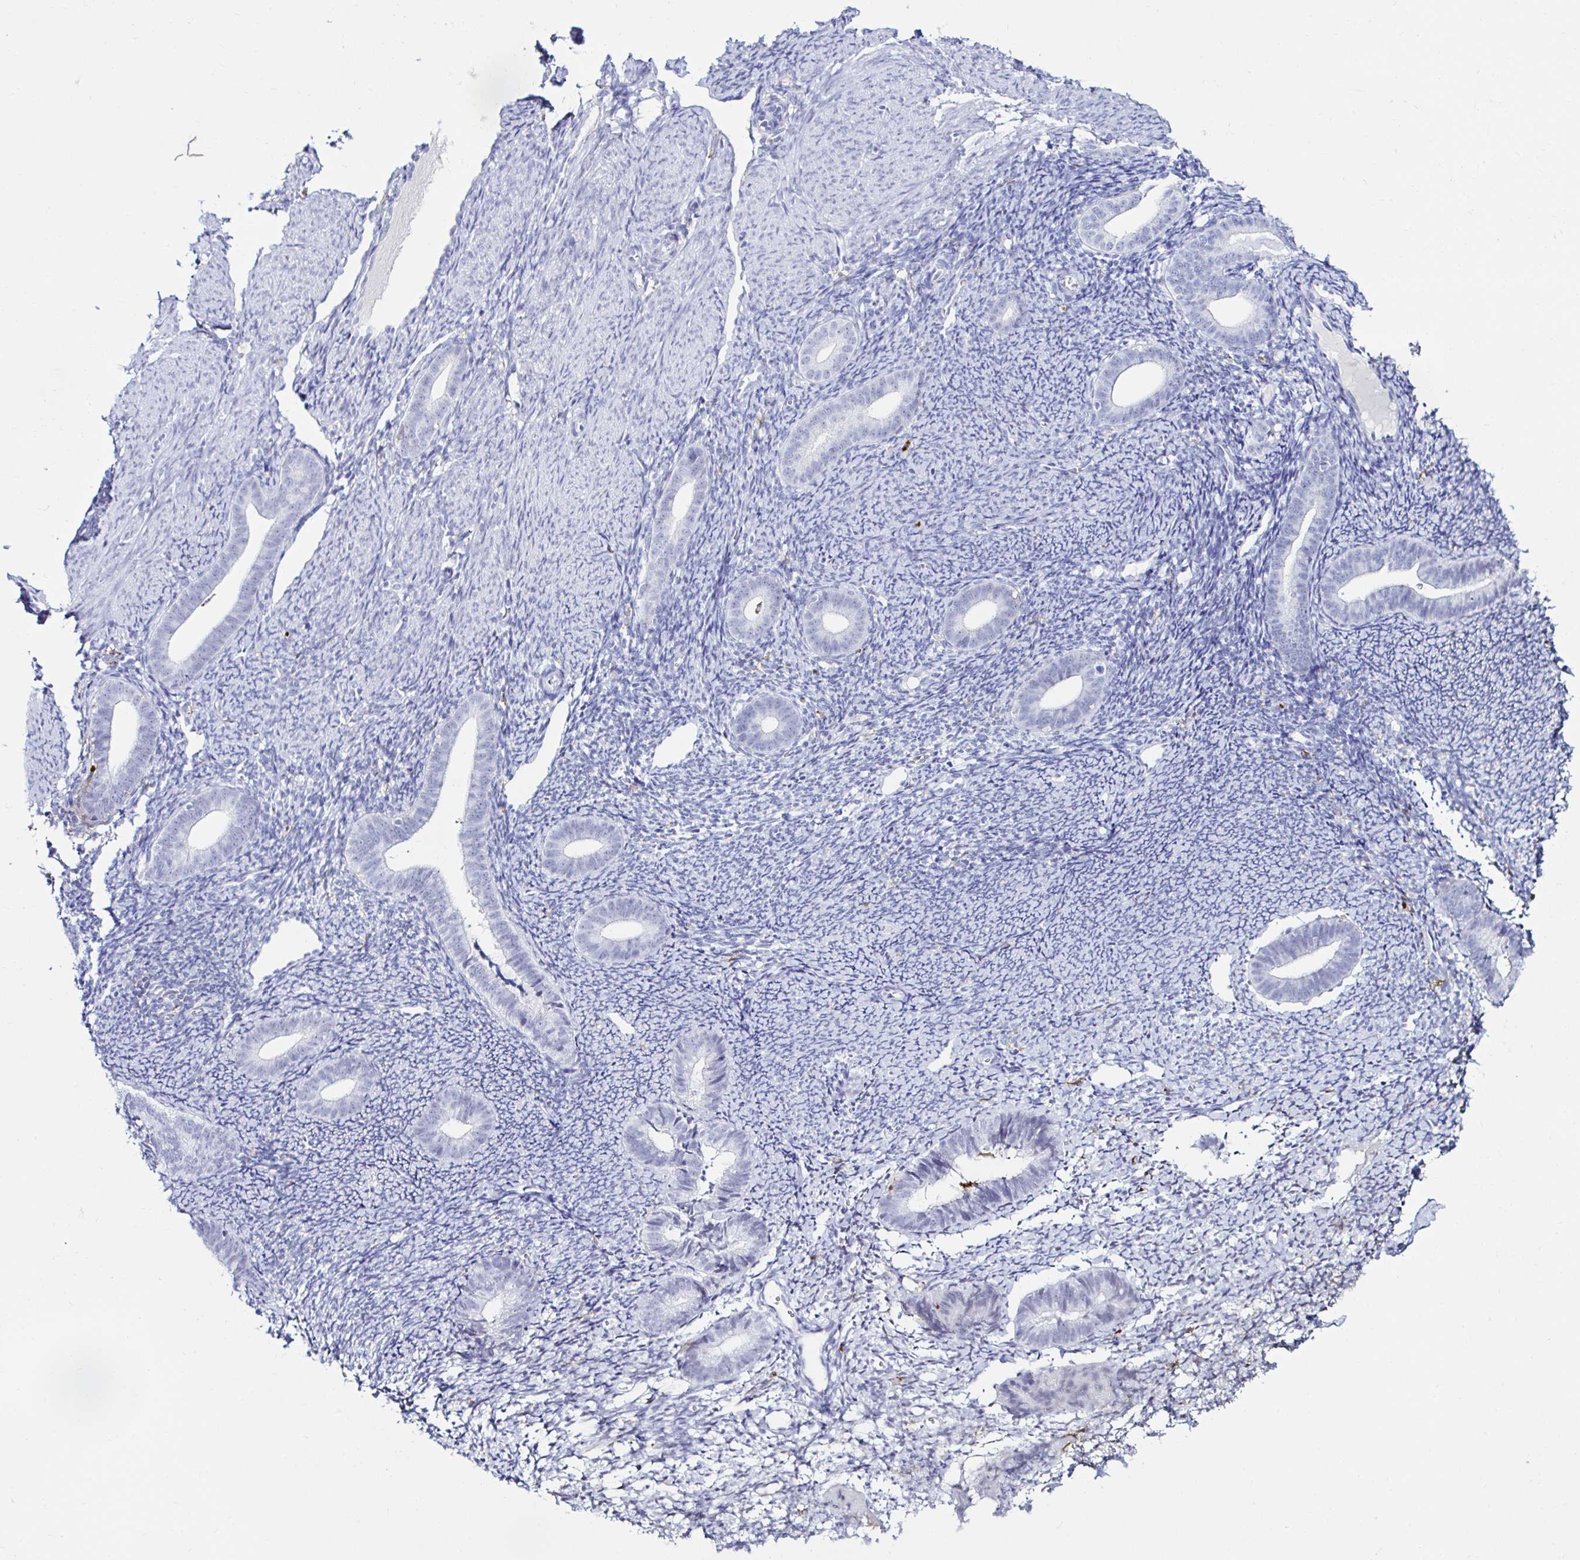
{"staining": {"intensity": "negative", "quantity": "none", "location": "none"}, "tissue": "endometrium", "cell_type": "Cells in endometrial stroma", "image_type": "normal", "snomed": [{"axis": "morphology", "description": "Normal tissue, NOS"}, {"axis": "topography", "description": "Endometrium"}], "caption": "Cells in endometrial stroma are negative for protein expression in unremarkable human endometrium. The staining is performed using DAB brown chromogen with nuclei counter-stained in using hematoxylin.", "gene": "CYBB", "patient": {"sex": "female", "age": 39}}